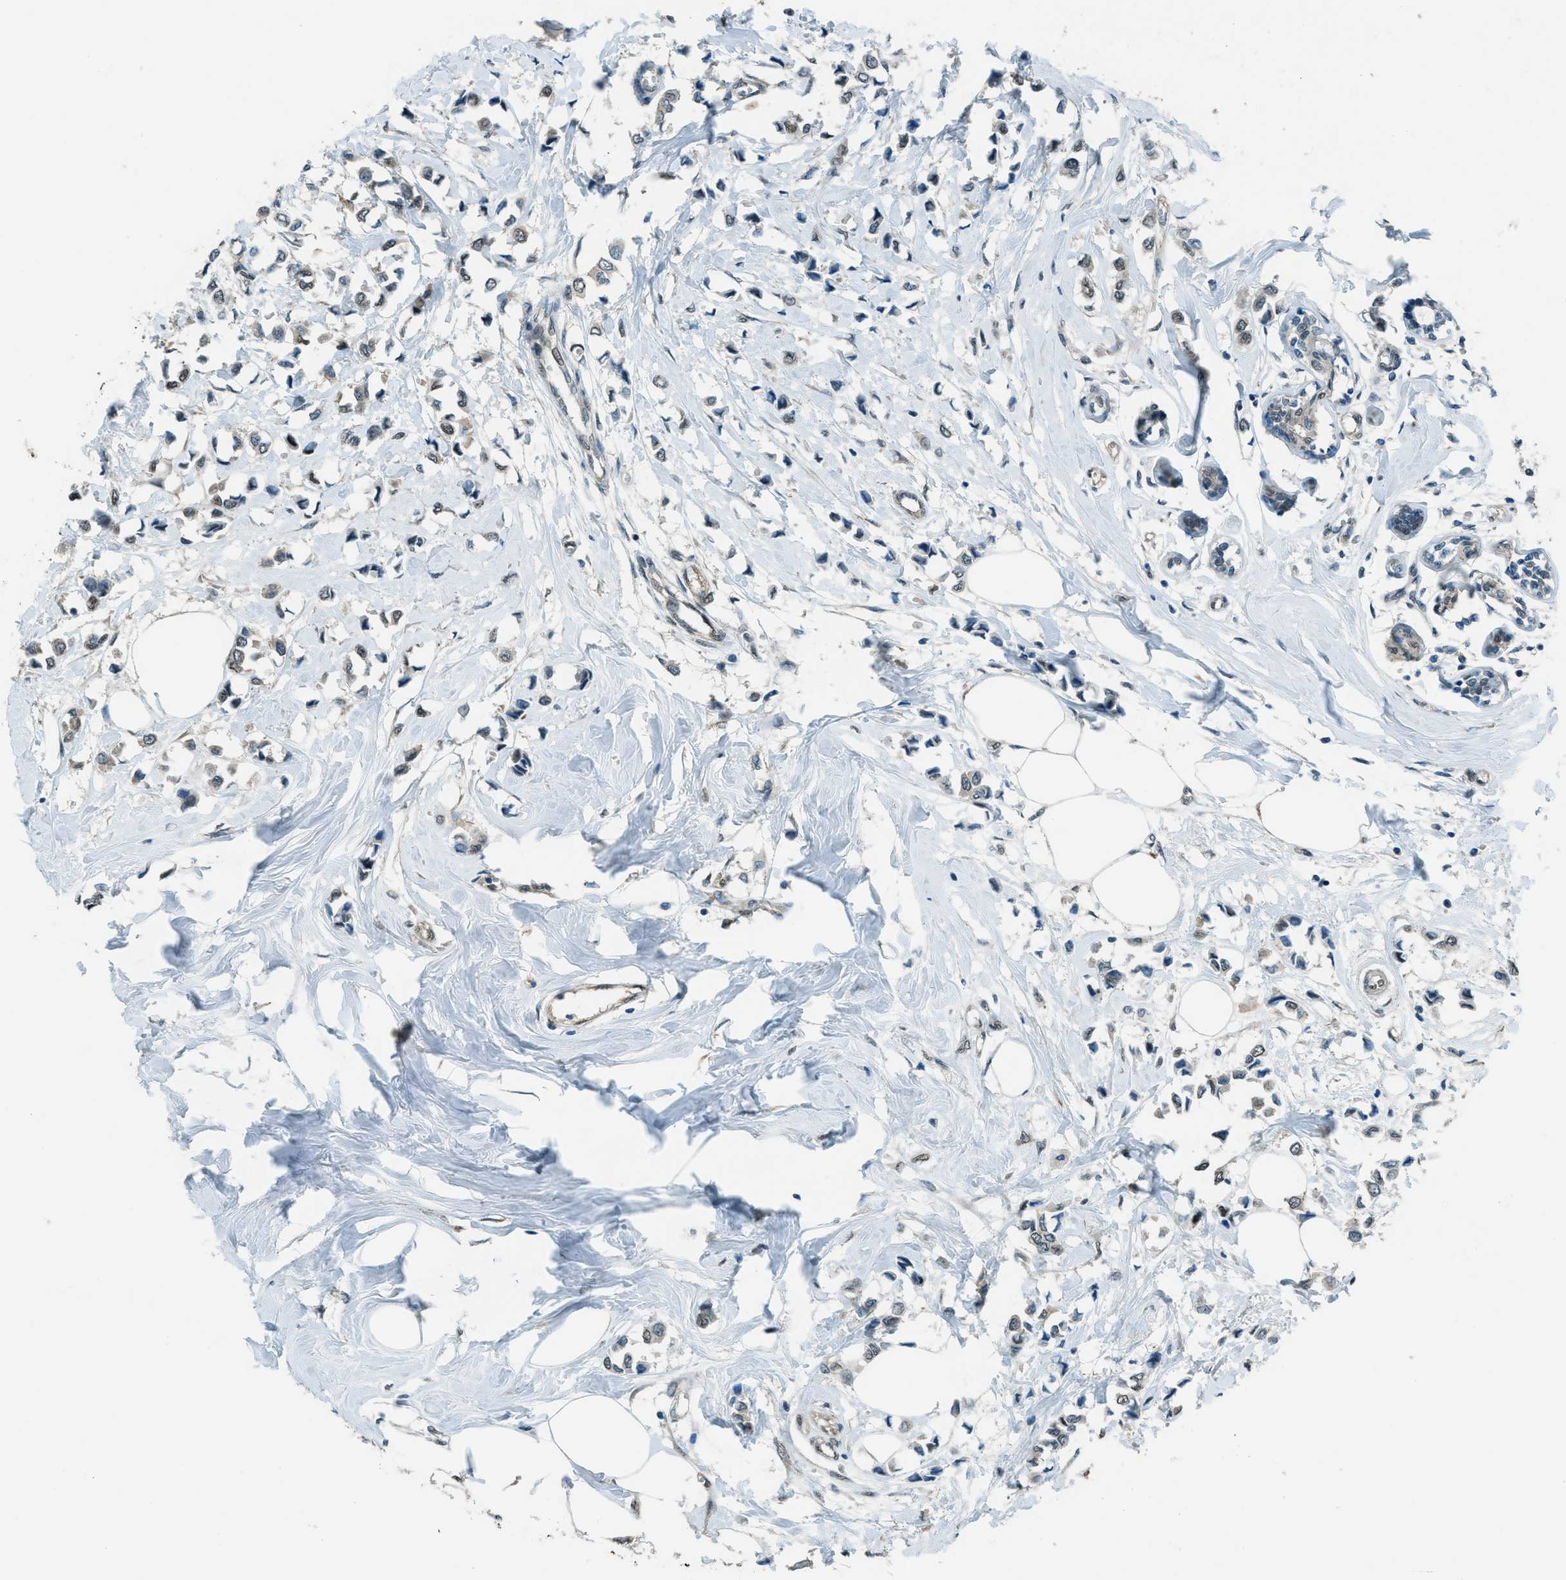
{"staining": {"intensity": "negative", "quantity": "none", "location": "none"}, "tissue": "breast cancer", "cell_type": "Tumor cells", "image_type": "cancer", "snomed": [{"axis": "morphology", "description": "Lobular carcinoma"}, {"axis": "topography", "description": "Breast"}], "caption": "IHC histopathology image of neoplastic tissue: human breast lobular carcinoma stained with DAB (3,3'-diaminobenzidine) shows no significant protein positivity in tumor cells.", "gene": "NPEPL1", "patient": {"sex": "female", "age": 51}}